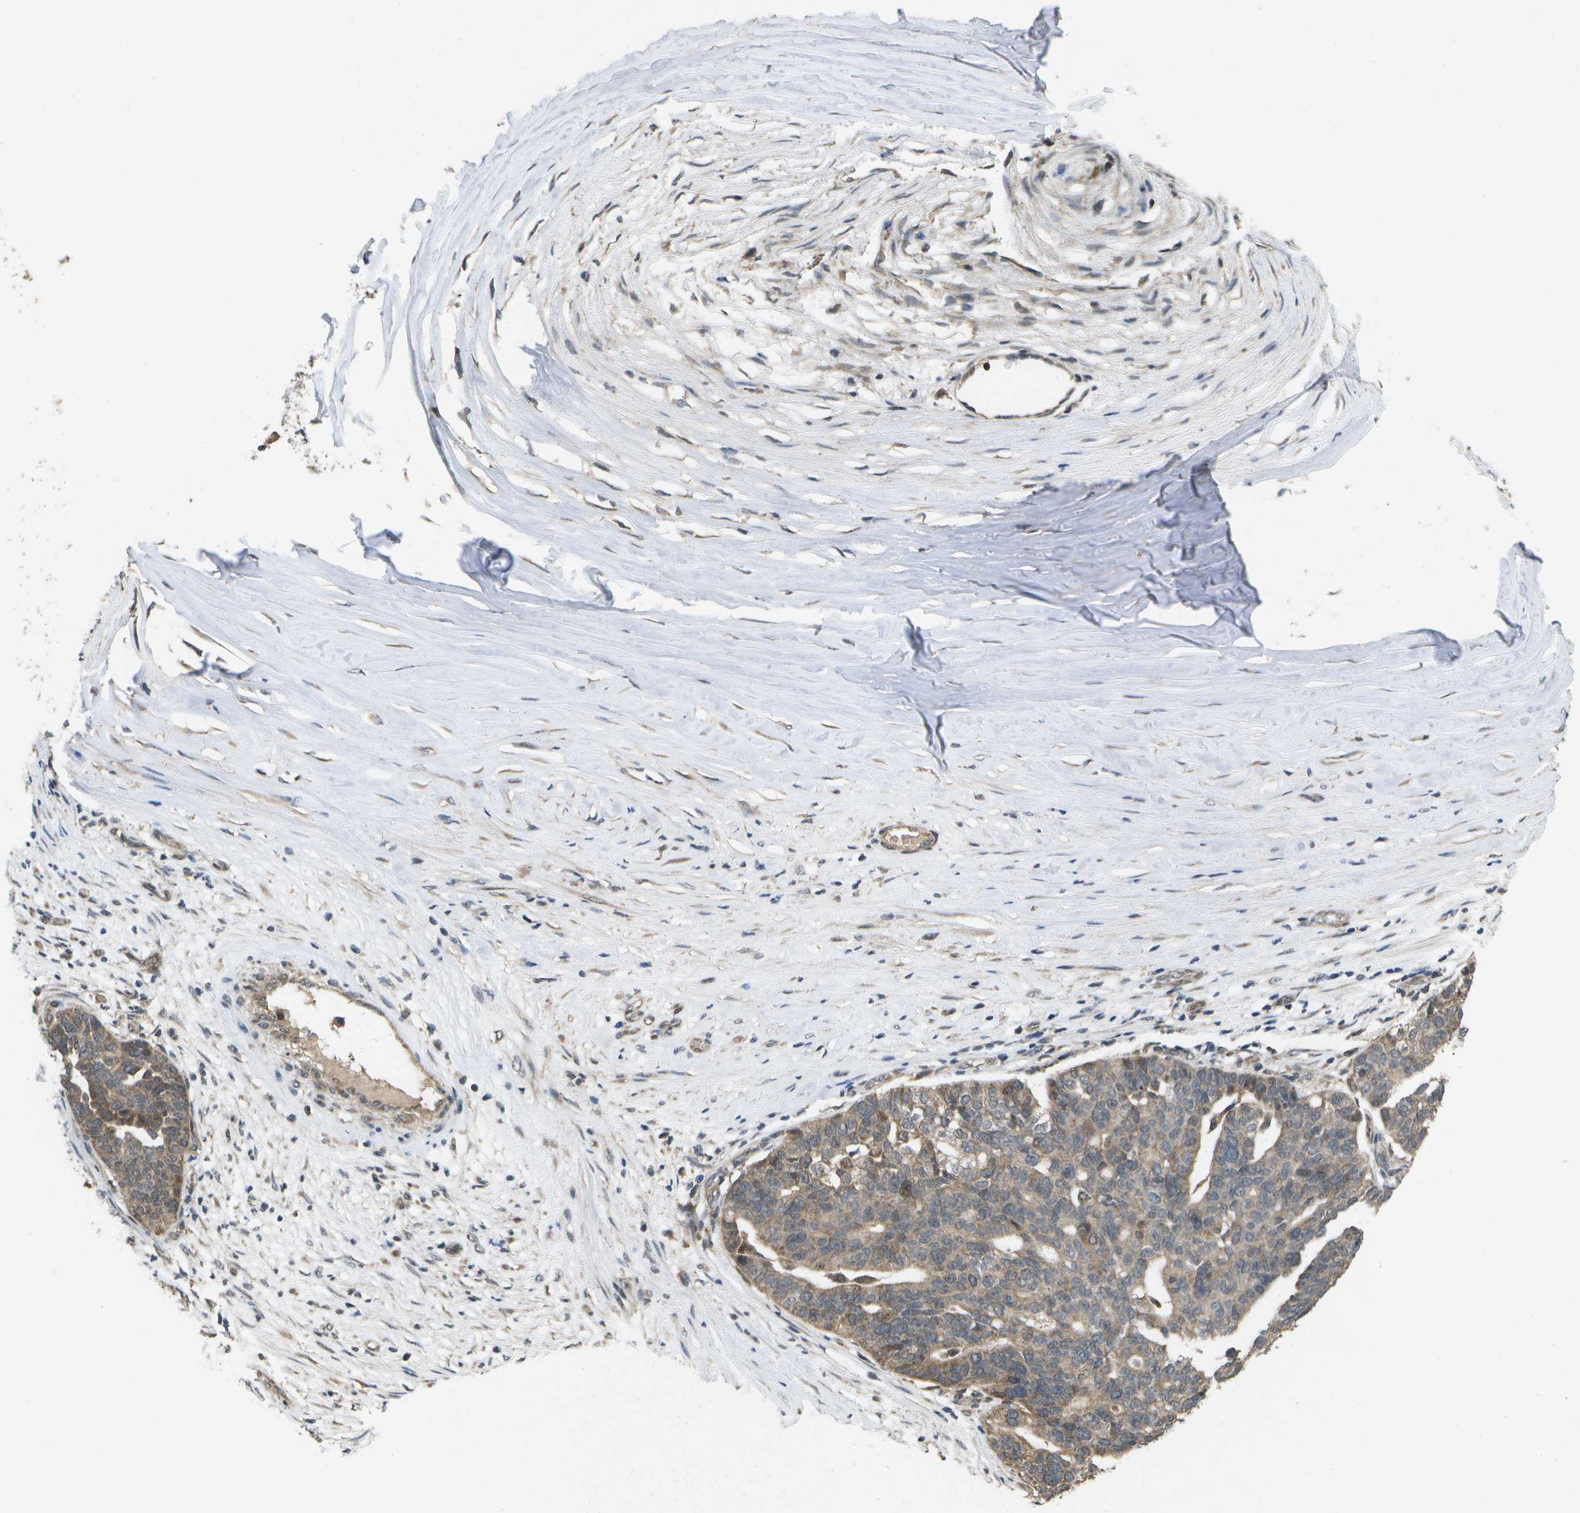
{"staining": {"intensity": "moderate", "quantity": ">75%", "location": "cytoplasmic/membranous"}, "tissue": "ovarian cancer", "cell_type": "Tumor cells", "image_type": "cancer", "snomed": [{"axis": "morphology", "description": "Cystadenocarcinoma, serous, NOS"}, {"axis": "topography", "description": "Ovary"}], "caption": "Immunohistochemical staining of human ovarian cancer exhibits moderate cytoplasmic/membranous protein positivity in about >75% of tumor cells.", "gene": "ALAS1", "patient": {"sex": "female", "age": 59}}